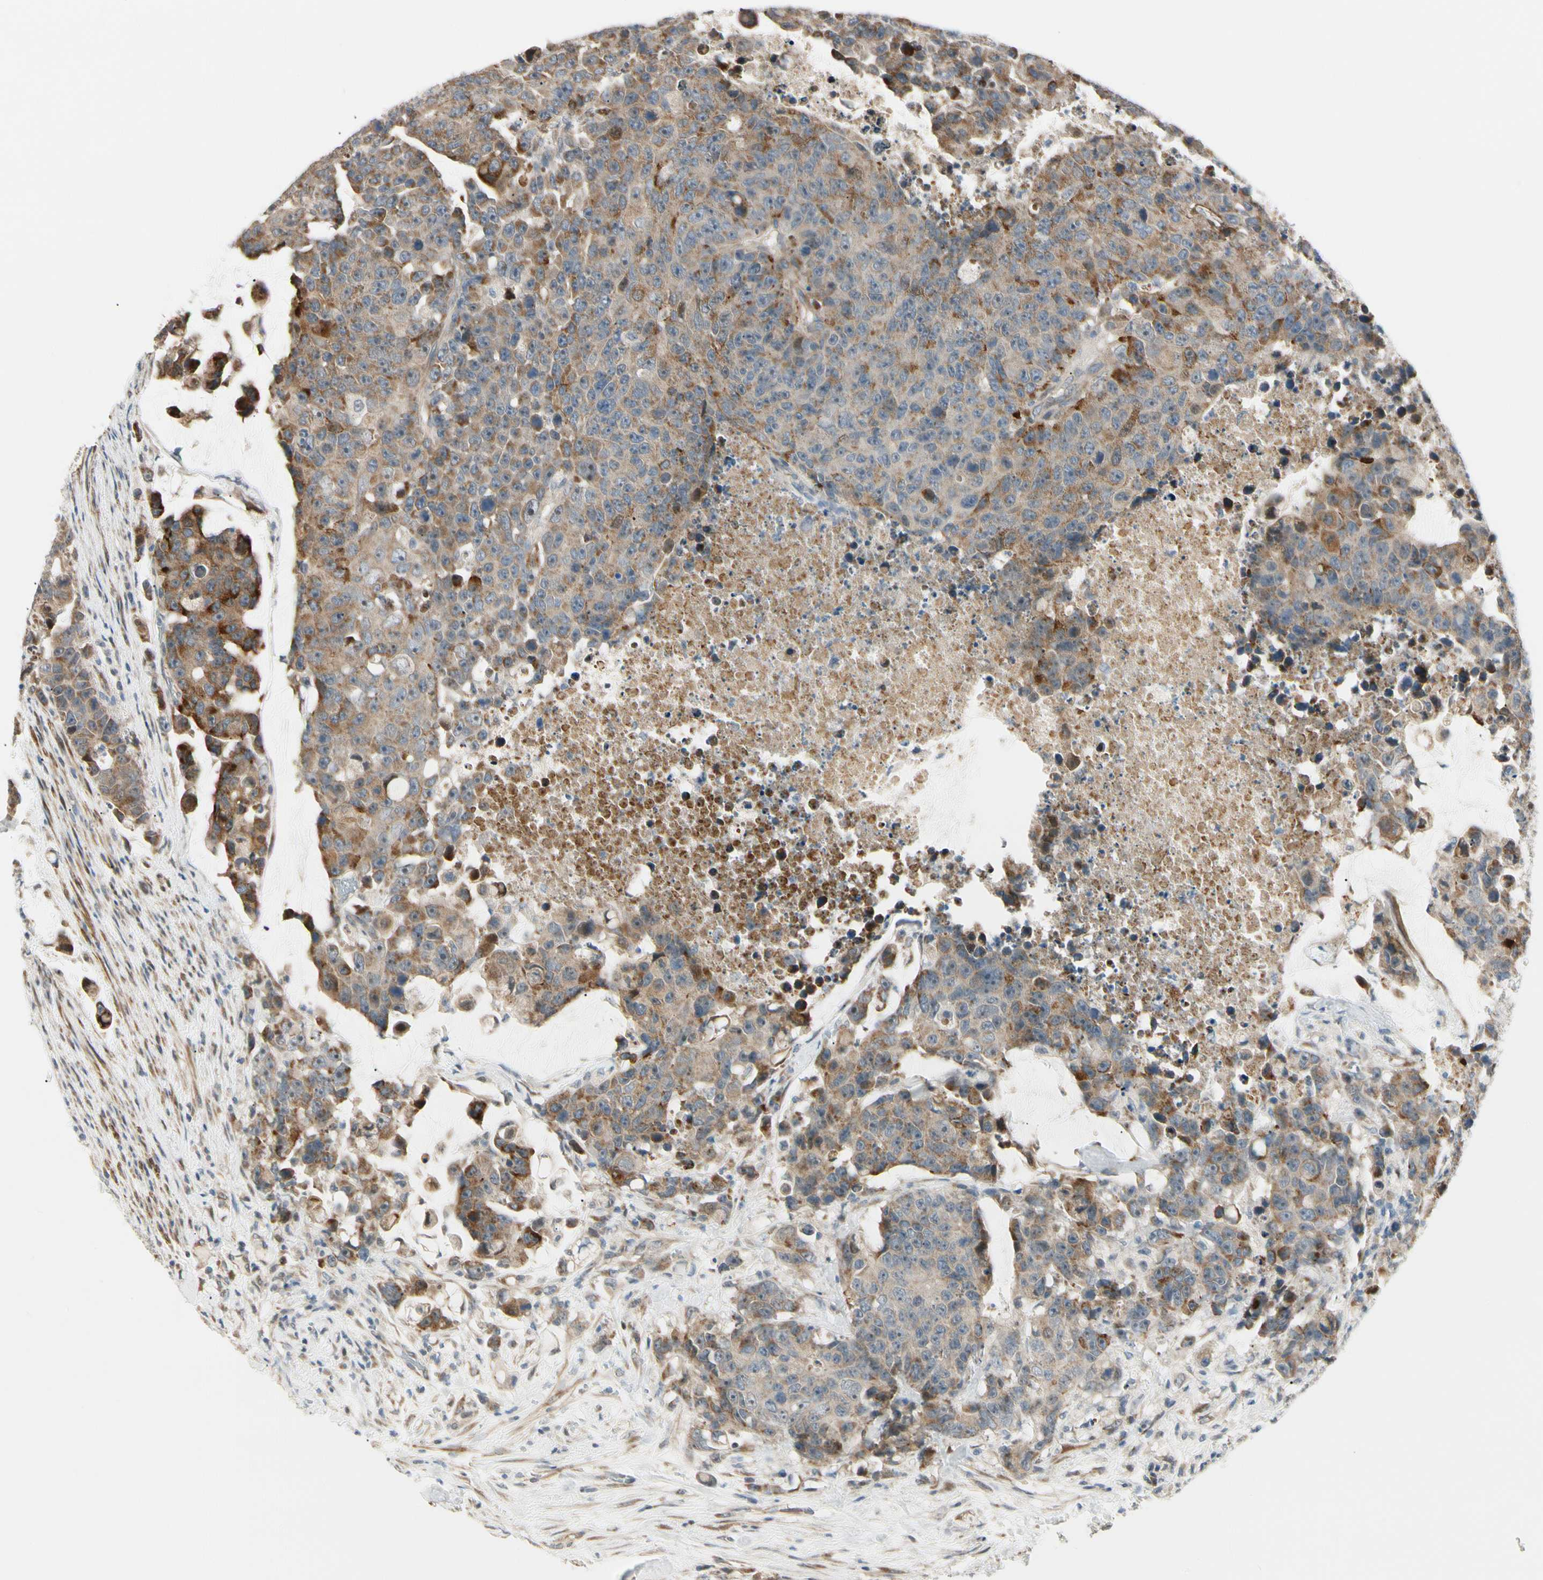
{"staining": {"intensity": "moderate", "quantity": ">75%", "location": "cytoplasmic/membranous"}, "tissue": "colorectal cancer", "cell_type": "Tumor cells", "image_type": "cancer", "snomed": [{"axis": "morphology", "description": "Adenocarcinoma, NOS"}, {"axis": "topography", "description": "Colon"}], "caption": "Protein expression analysis of colorectal adenocarcinoma exhibits moderate cytoplasmic/membranous expression in about >75% of tumor cells.", "gene": "P4HA3", "patient": {"sex": "female", "age": 86}}